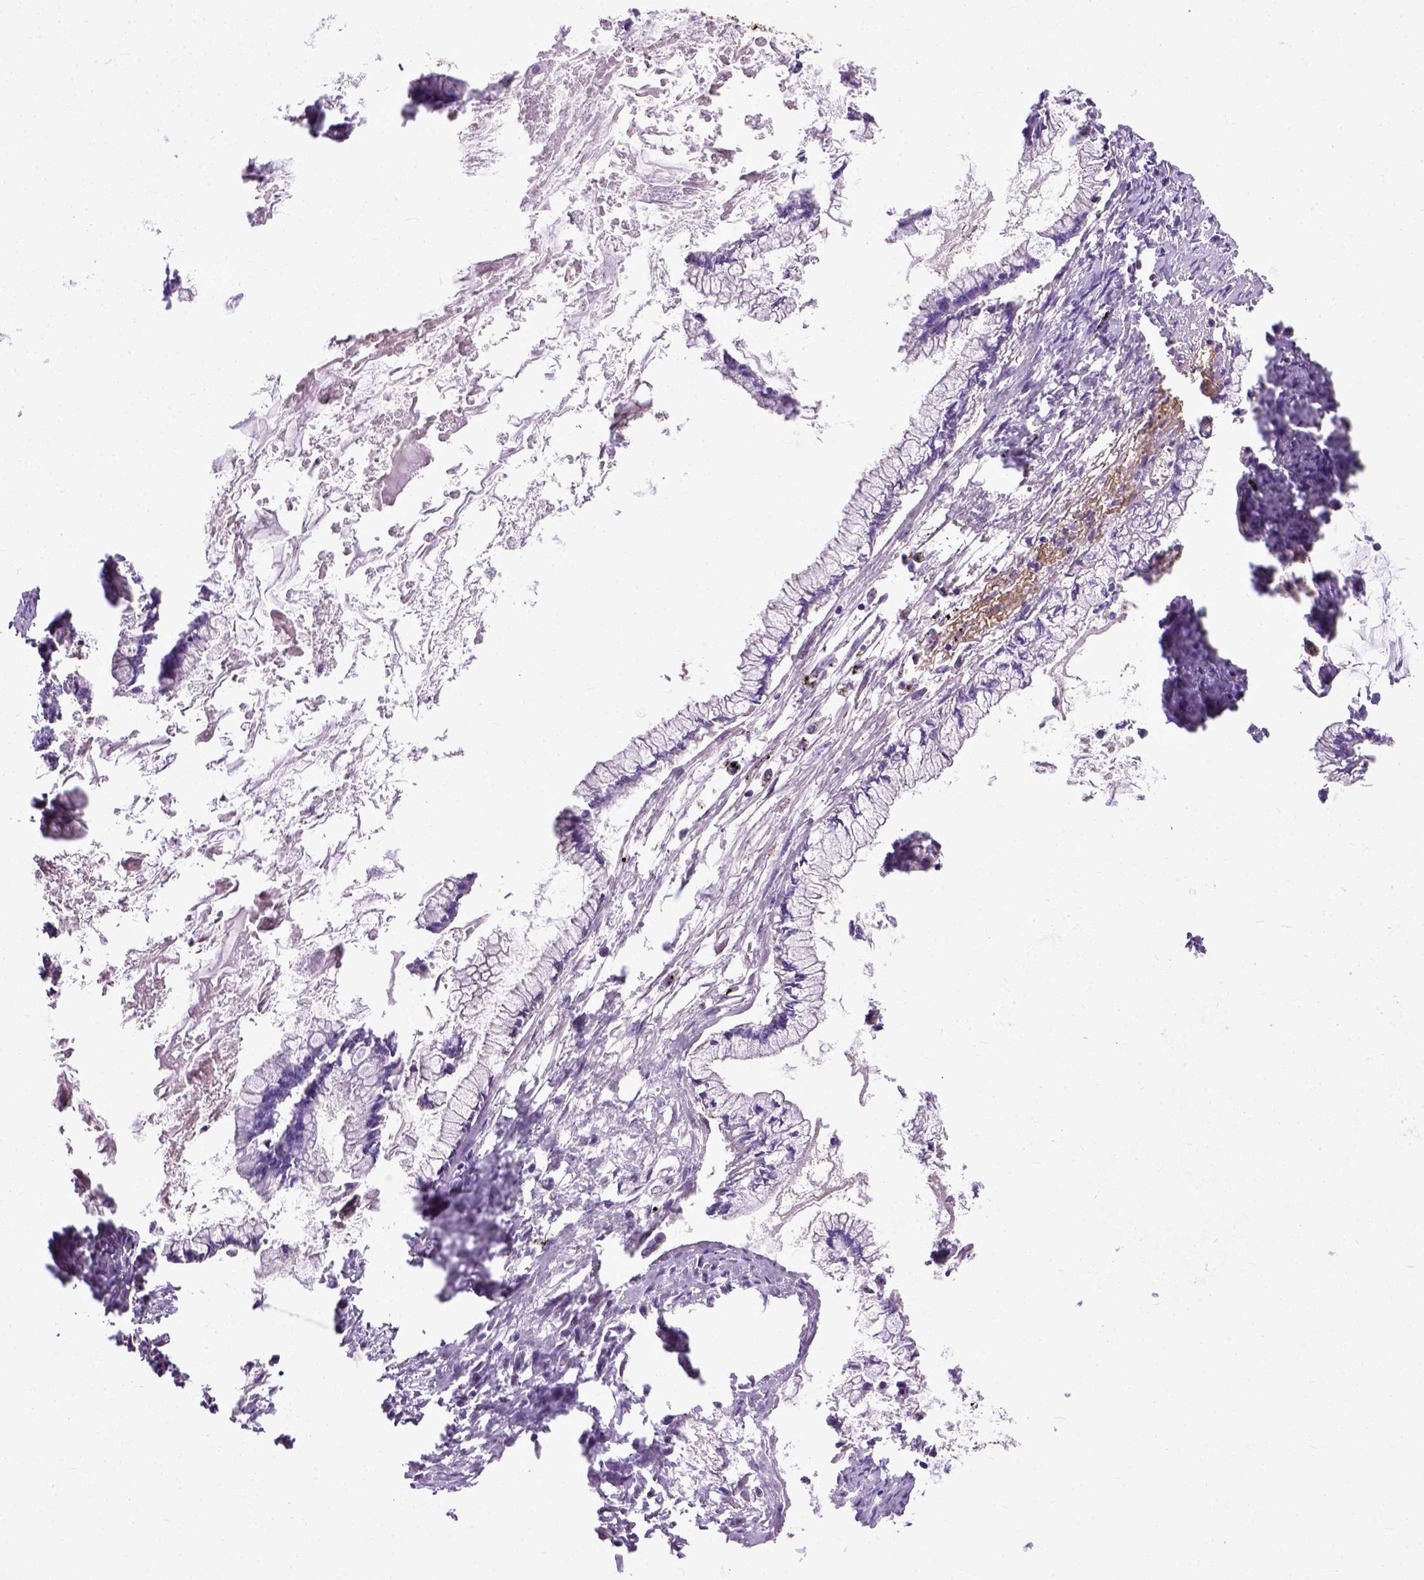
{"staining": {"intensity": "negative", "quantity": "none", "location": "none"}, "tissue": "ovarian cancer", "cell_type": "Tumor cells", "image_type": "cancer", "snomed": [{"axis": "morphology", "description": "Cystadenocarcinoma, mucinous, NOS"}, {"axis": "topography", "description": "Ovary"}], "caption": "DAB (3,3'-diaminobenzidine) immunohistochemical staining of human ovarian cancer (mucinous cystadenocarcinoma) reveals no significant staining in tumor cells.", "gene": "ADAMTS8", "patient": {"sex": "female", "age": 67}}